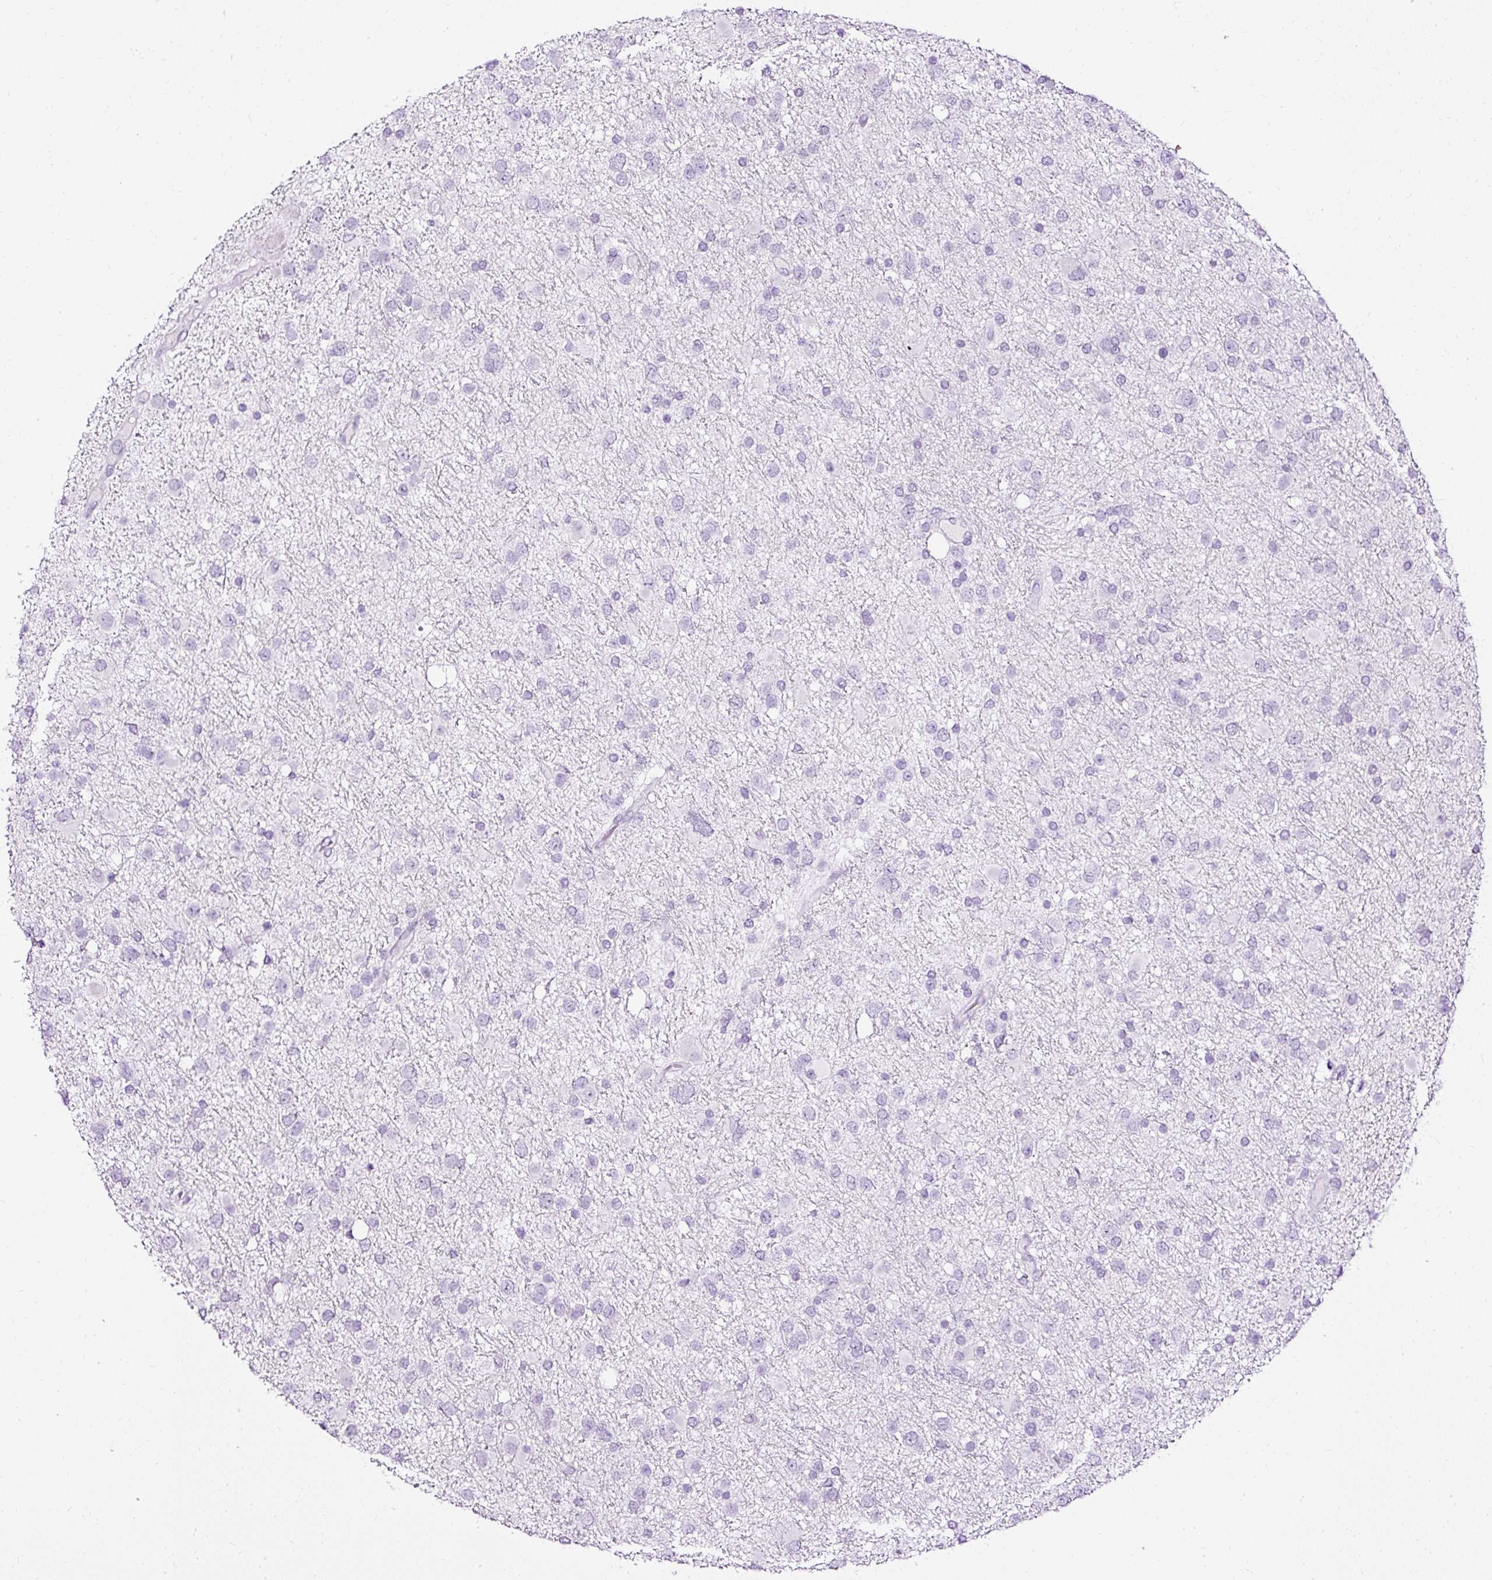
{"staining": {"intensity": "negative", "quantity": "none", "location": "none"}, "tissue": "glioma", "cell_type": "Tumor cells", "image_type": "cancer", "snomed": [{"axis": "morphology", "description": "Glioma, malignant, Low grade"}, {"axis": "topography", "description": "Brain"}], "caption": "This is an IHC image of glioma. There is no staining in tumor cells.", "gene": "ATP2A1", "patient": {"sex": "female", "age": 32}}